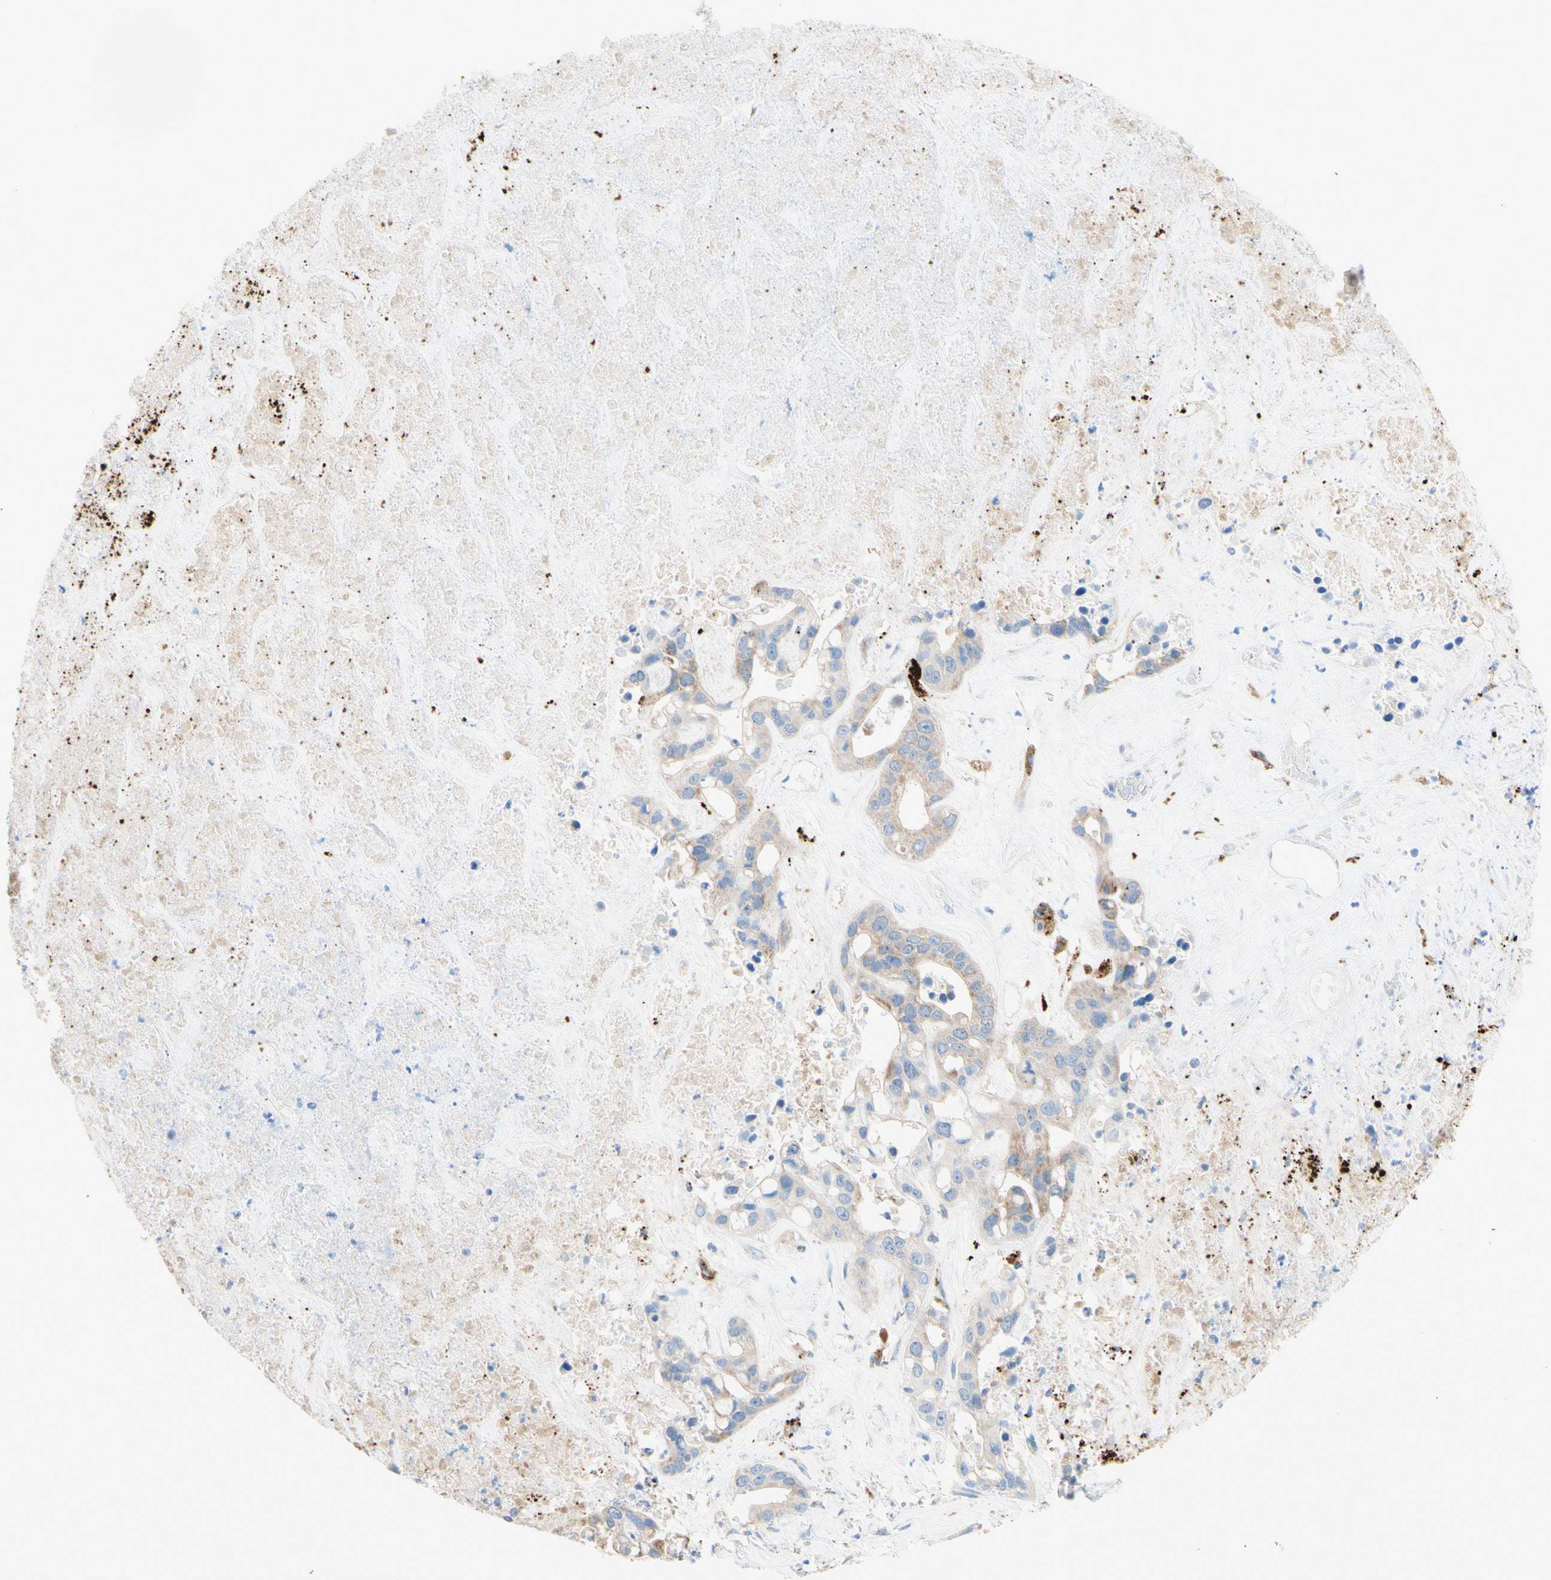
{"staining": {"intensity": "moderate", "quantity": ">75%", "location": "cytoplasmic/membranous"}, "tissue": "liver cancer", "cell_type": "Tumor cells", "image_type": "cancer", "snomed": [{"axis": "morphology", "description": "Cholangiocarcinoma"}, {"axis": "topography", "description": "Liver"}], "caption": "A brown stain highlights moderate cytoplasmic/membranous staining of a protein in cholangiocarcinoma (liver) tumor cells.", "gene": "URB2", "patient": {"sex": "female", "age": 65}}